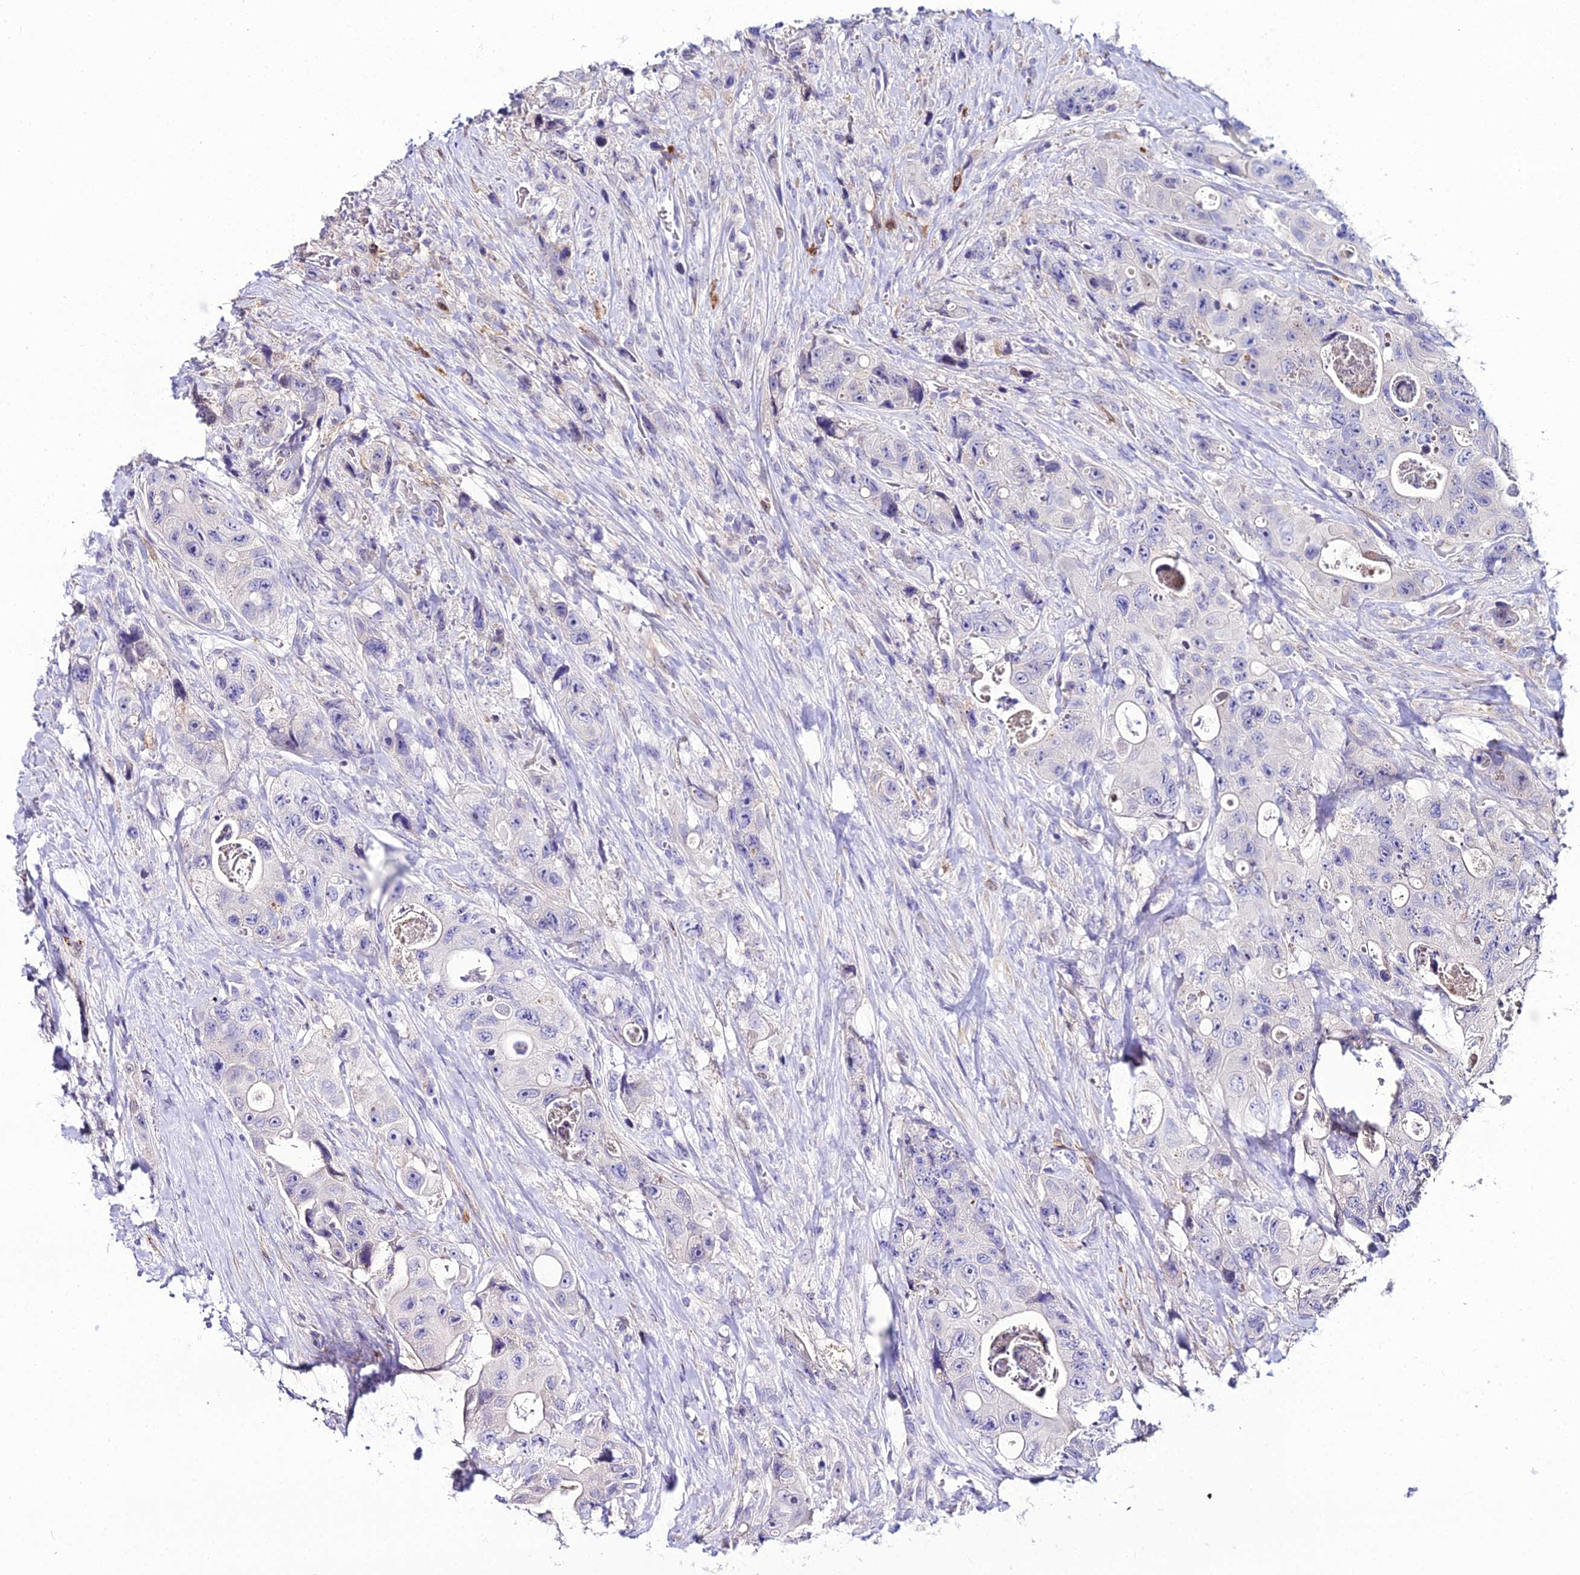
{"staining": {"intensity": "negative", "quantity": "none", "location": "none"}, "tissue": "colorectal cancer", "cell_type": "Tumor cells", "image_type": "cancer", "snomed": [{"axis": "morphology", "description": "Adenocarcinoma, NOS"}, {"axis": "topography", "description": "Colon"}], "caption": "This is an IHC photomicrograph of human colorectal adenocarcinoma. There is no positivity in tumor cells.", "gene": "MB21D2", "patient": {"sex": "female", "age": 46}}